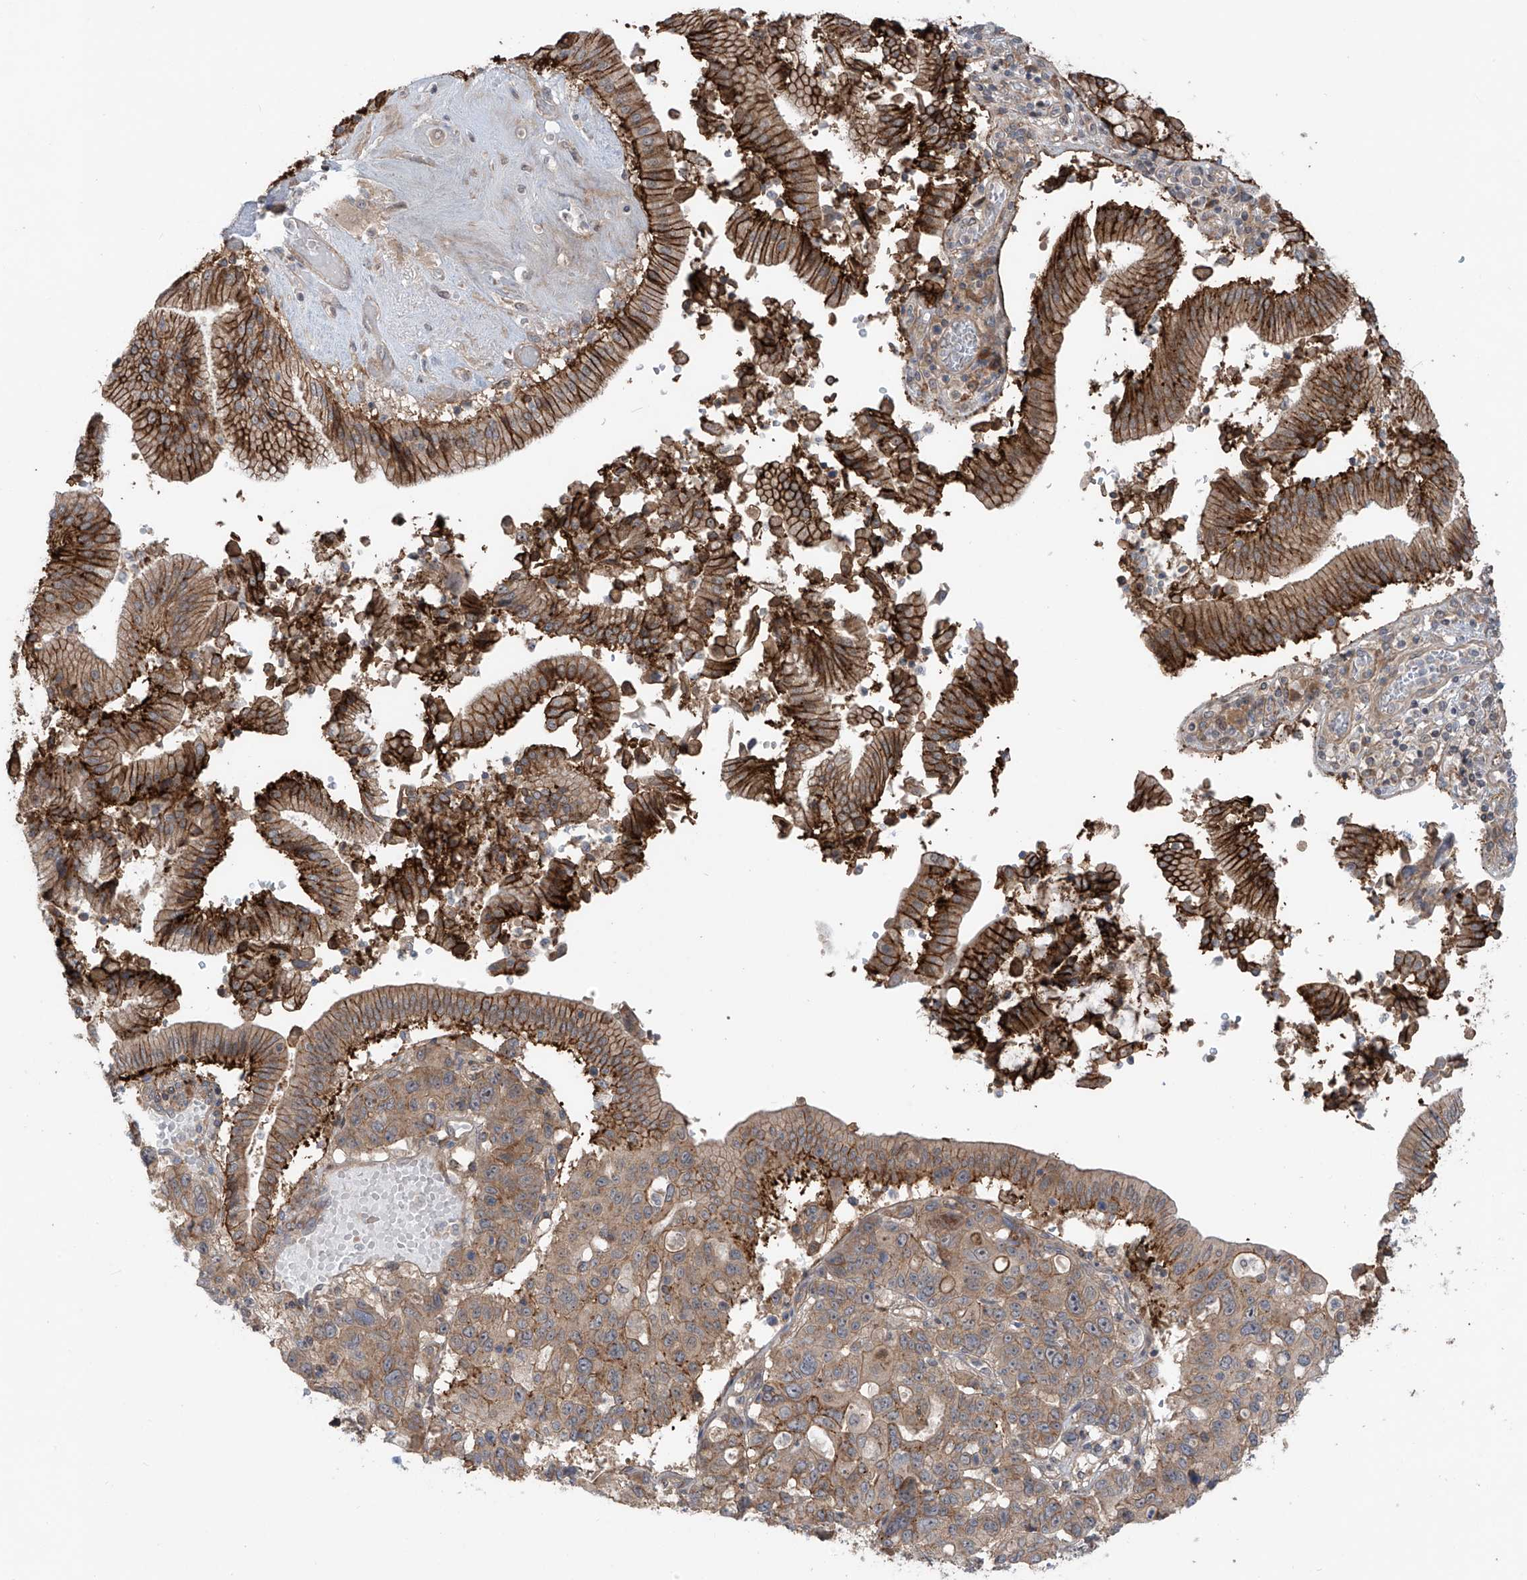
{"staining": {"intensity": "moderate", "quantity": "25%-75%", "location": "cytoplasmic/membranous"}, "tissue": "pancreatic cancer", "cell_type": "Tumor cells", "image_type": "cancer", "snomed": [{"axis": "morphology", "description": "Adenocarcinoma, NOS"}, {"axis": "topography", "description": "Pancreas"}], "caption": "DAB (3,3'-diaminobenzidine) immunohistochemical staining of human pancreatic cancer (adenocarcinoma) reveals moderate cytoplasmic/membranous protein expression in approximately 25%-75% of tumor cells. The staining was performed using DAB (3,3'-diaminobenzidine), with brown indicating positive protein expression. Nuclei are stained blue with hematoxylin.", "gene": "LRRC74A", "patient": {"sex": "male", "age": 46}}